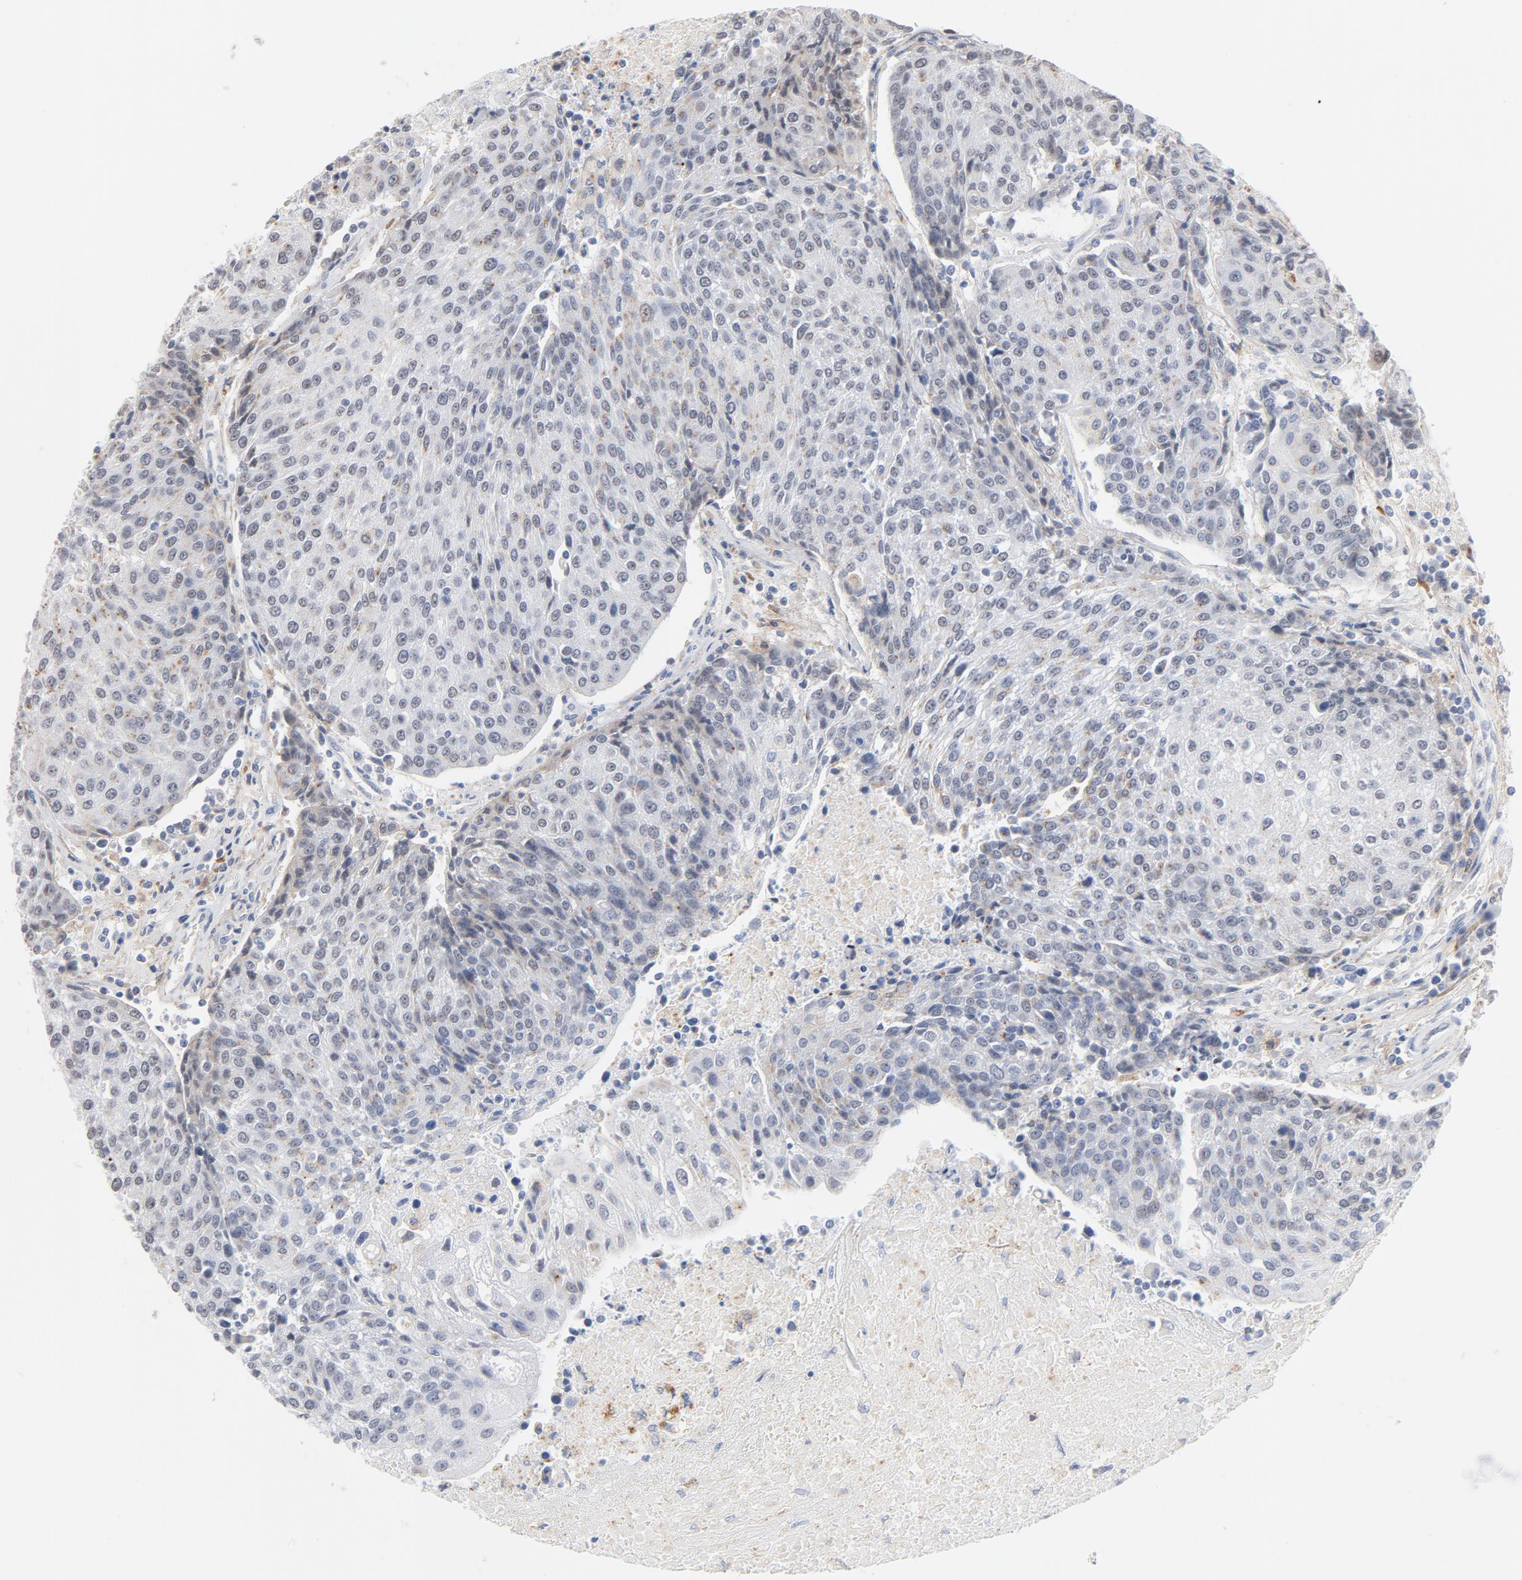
{"staining": {"intensity": "weak", "quantity": "<25%", "location": "cytoplasmic/membranous"}, "tissue": "urothelial cancer", "cell_type": "Tumor cells", "image_type": "cancer", "snomed": [{"axis": "morphology", "description": "Urothelial carcinoma, High grade"}, {"axis": "topography", "description": "Urinary bladder"}], "caption": "Tumor cells are negative for brown protein staining in high-grade urothelial carcinoma.", "gene": "LTBP2", "patient": {"sex": "female", "age": 85}}